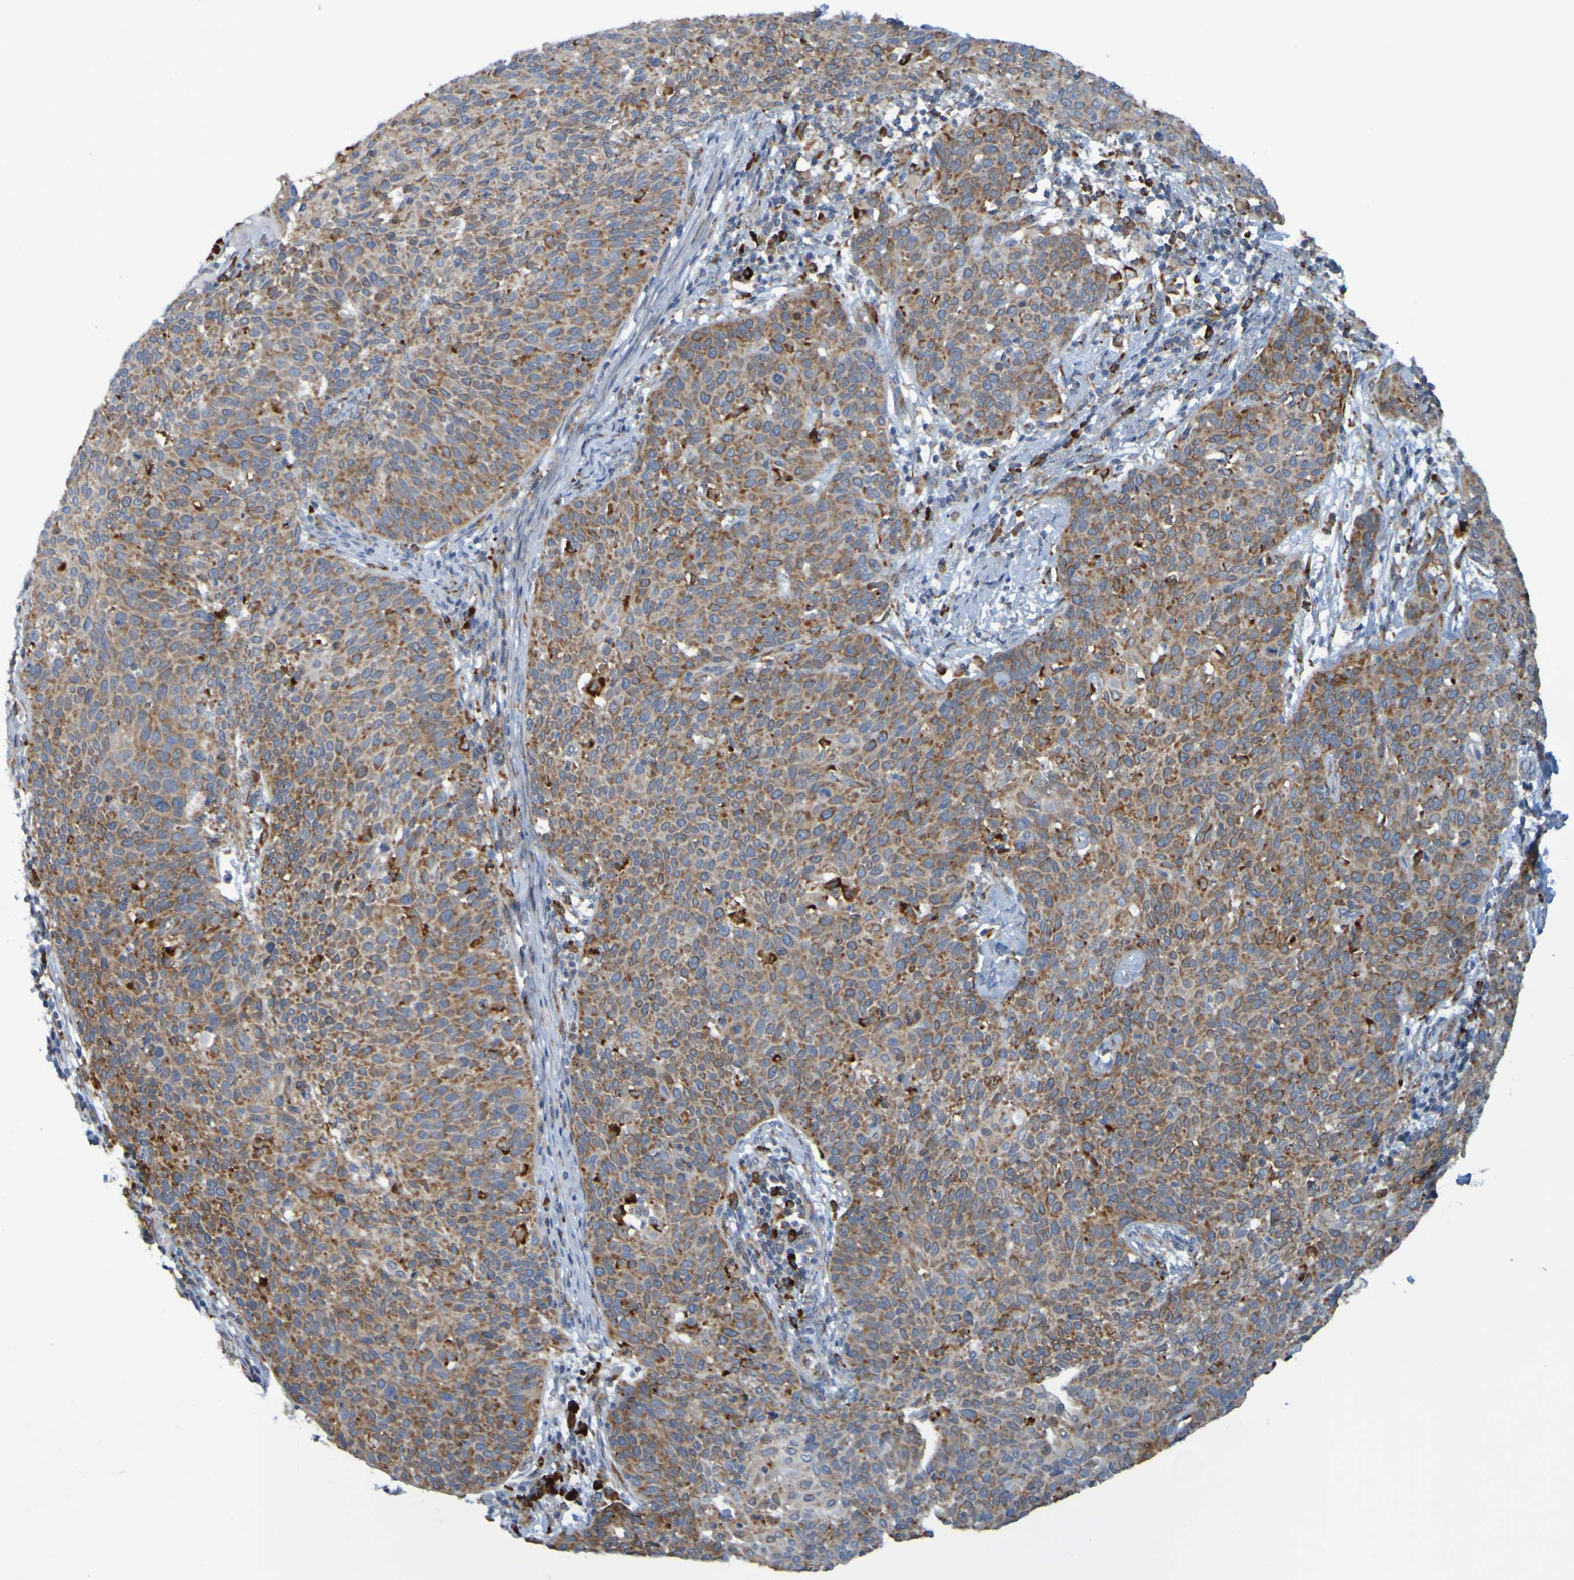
{"staining": {"intensity": "weak", "quantity": ">75%", "location": "cytoplasmic/membranous"}, "tissue": "cervical cancer", "cell_type": "Tumor cells", "image_type": "cancer", "snomed": [{"axis": "morphology", "description": "Squamous cell carcinoma, NOS"}, {"axis": "topography", "description": "Cervix"}], "caption": "The photomicrograph exhibits a brown stain indicating the presence of a protein in the cytoplasmic/membranous of tumor cells in cervical cancer.", "gene": "SSR1", "patient": {"sex": "female", "age": 38}}